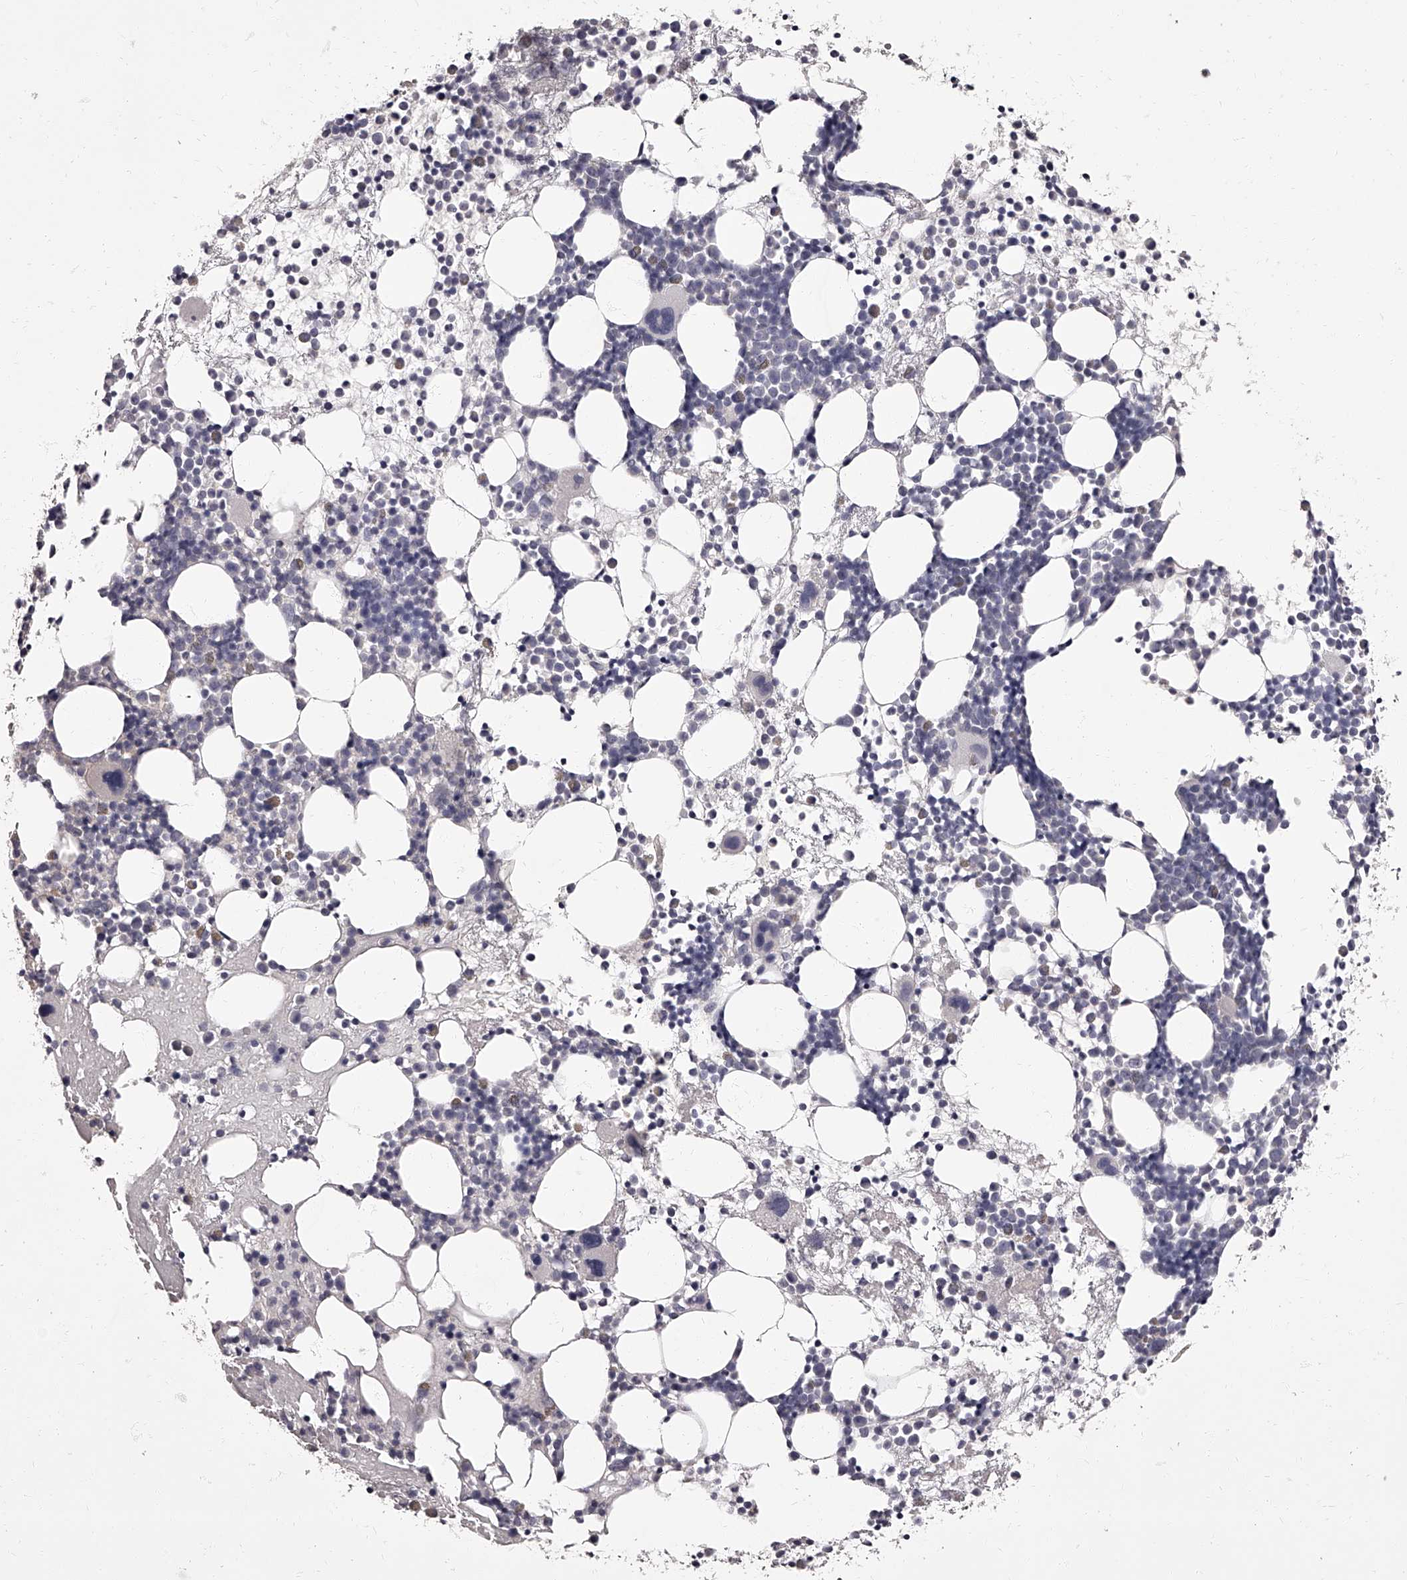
{"staining": {"intensity": "weak", "quantity": "<25%", "location": "cytoplasmic/membranous"}, "tissue": "bone marrow", "cell_type": "Hematopoietic cells", "image_type": "normal", "snomed": [{"axis": "morphology", "description": "Normal tissue, NOS"}, {"axis": "topography", "description": "Bone marrow"}], "caption": "This photomicrograph is of normal bone marrow stained with immunohistochemistry (IHC) to label a protein in brown with the nuclei are counter-stained blue. There is no staining in hematopoietic cells.", "gene": "APEH", "patient": {"sex": "female", "age": 57}}